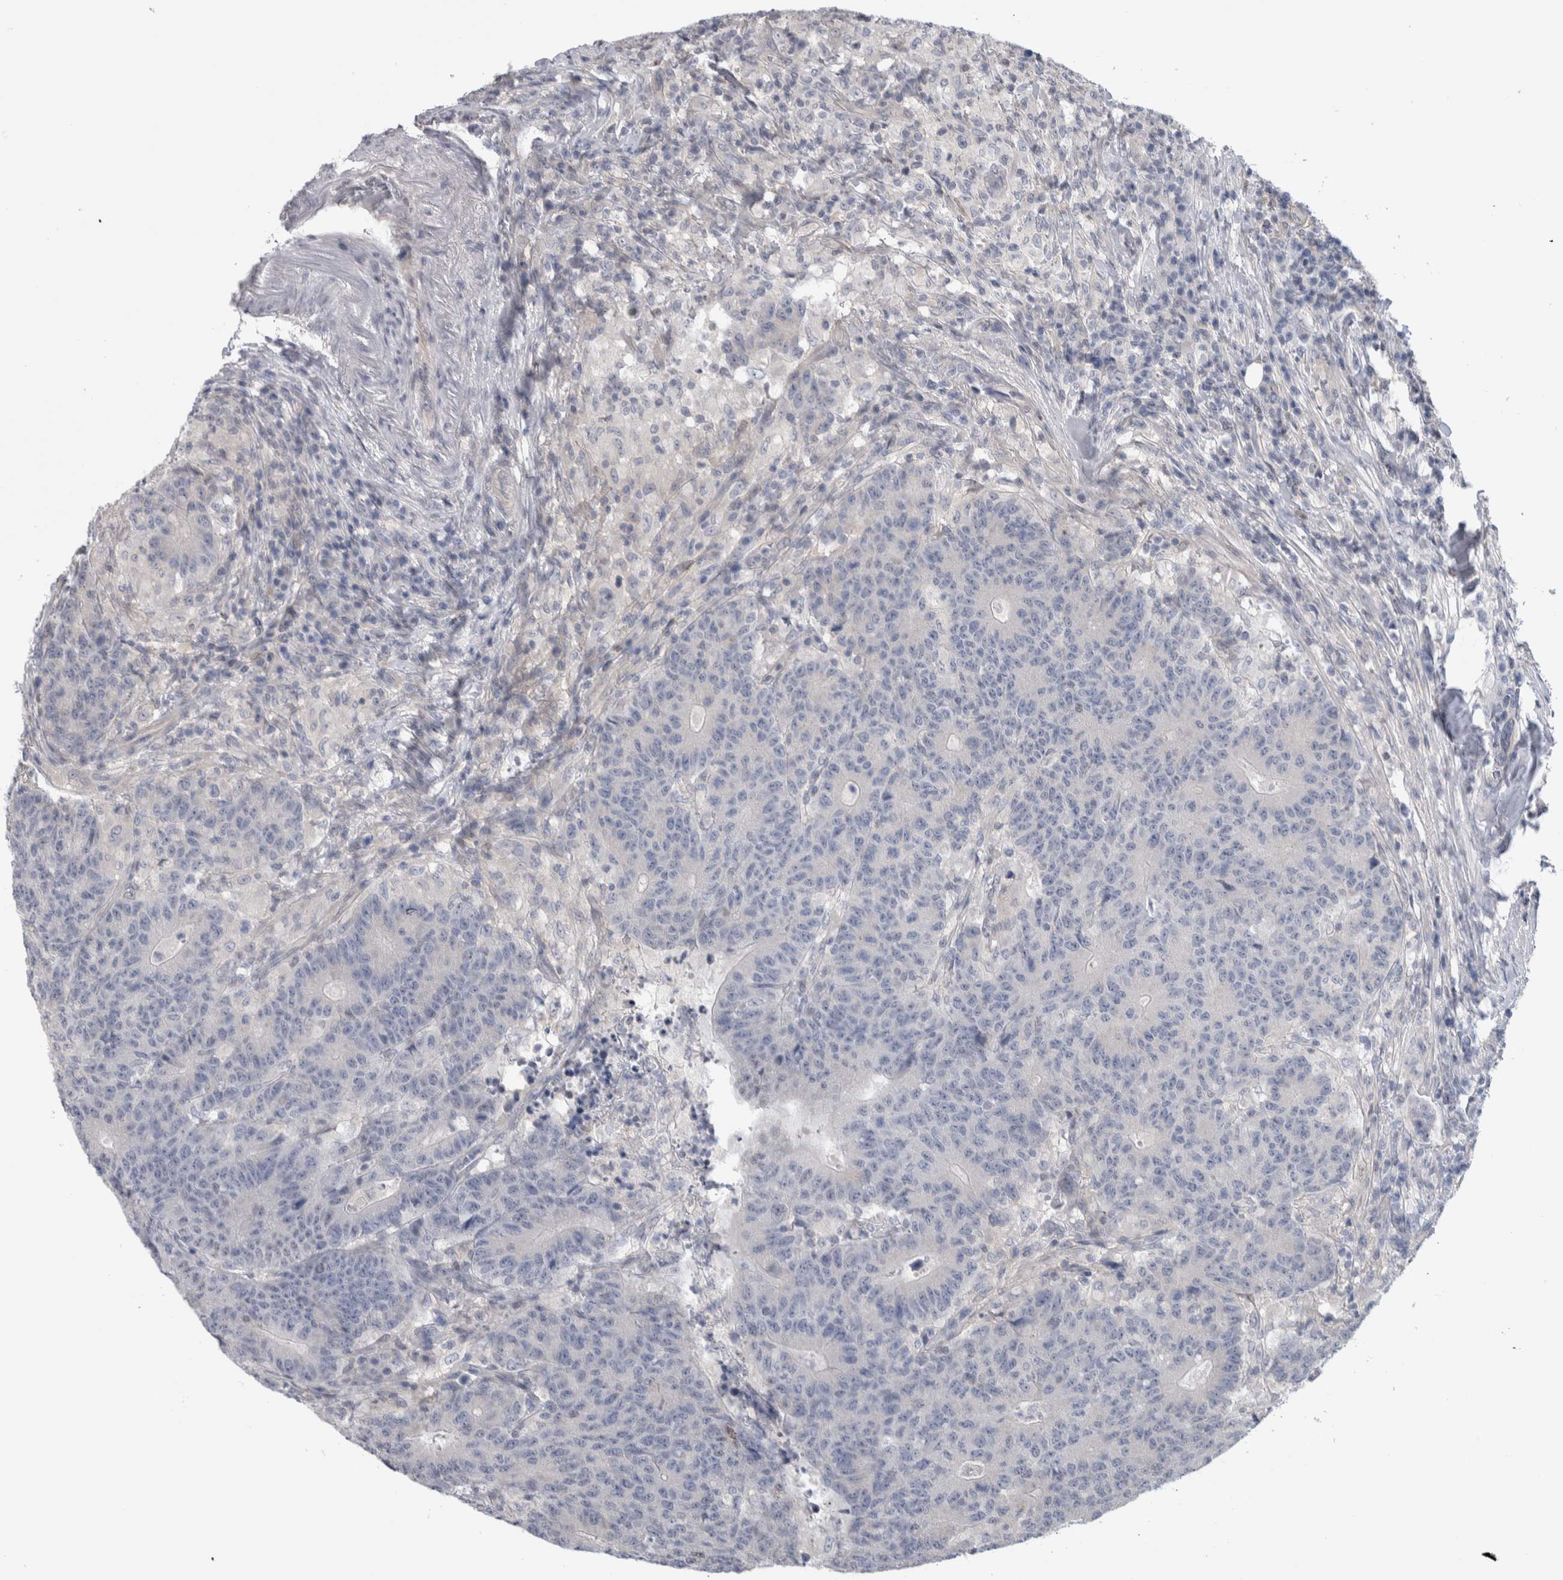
{"staining": {"intensity": "negative", "quantity": "none", "location": "none"}, "tissue": "colorectal cancer", "cell_type": "Tumor cells", "image_type": "cancer", "snomed": [{"axis": "morphology", "description": "Normal tissue, NOS"}, {"axis": "morphology", "description": "Adenocarcinoma, NOS"}, {"axis": "topography", "description": "Colon"}], "caption": "Immunohistochemistry micrograph of adenocarcinoma (colorectal) stained for a protein (brown), which displays no positivity in tumor cells.", "gene": "TAX1BP1", "patient": {"sex": "female", "age": 75}}